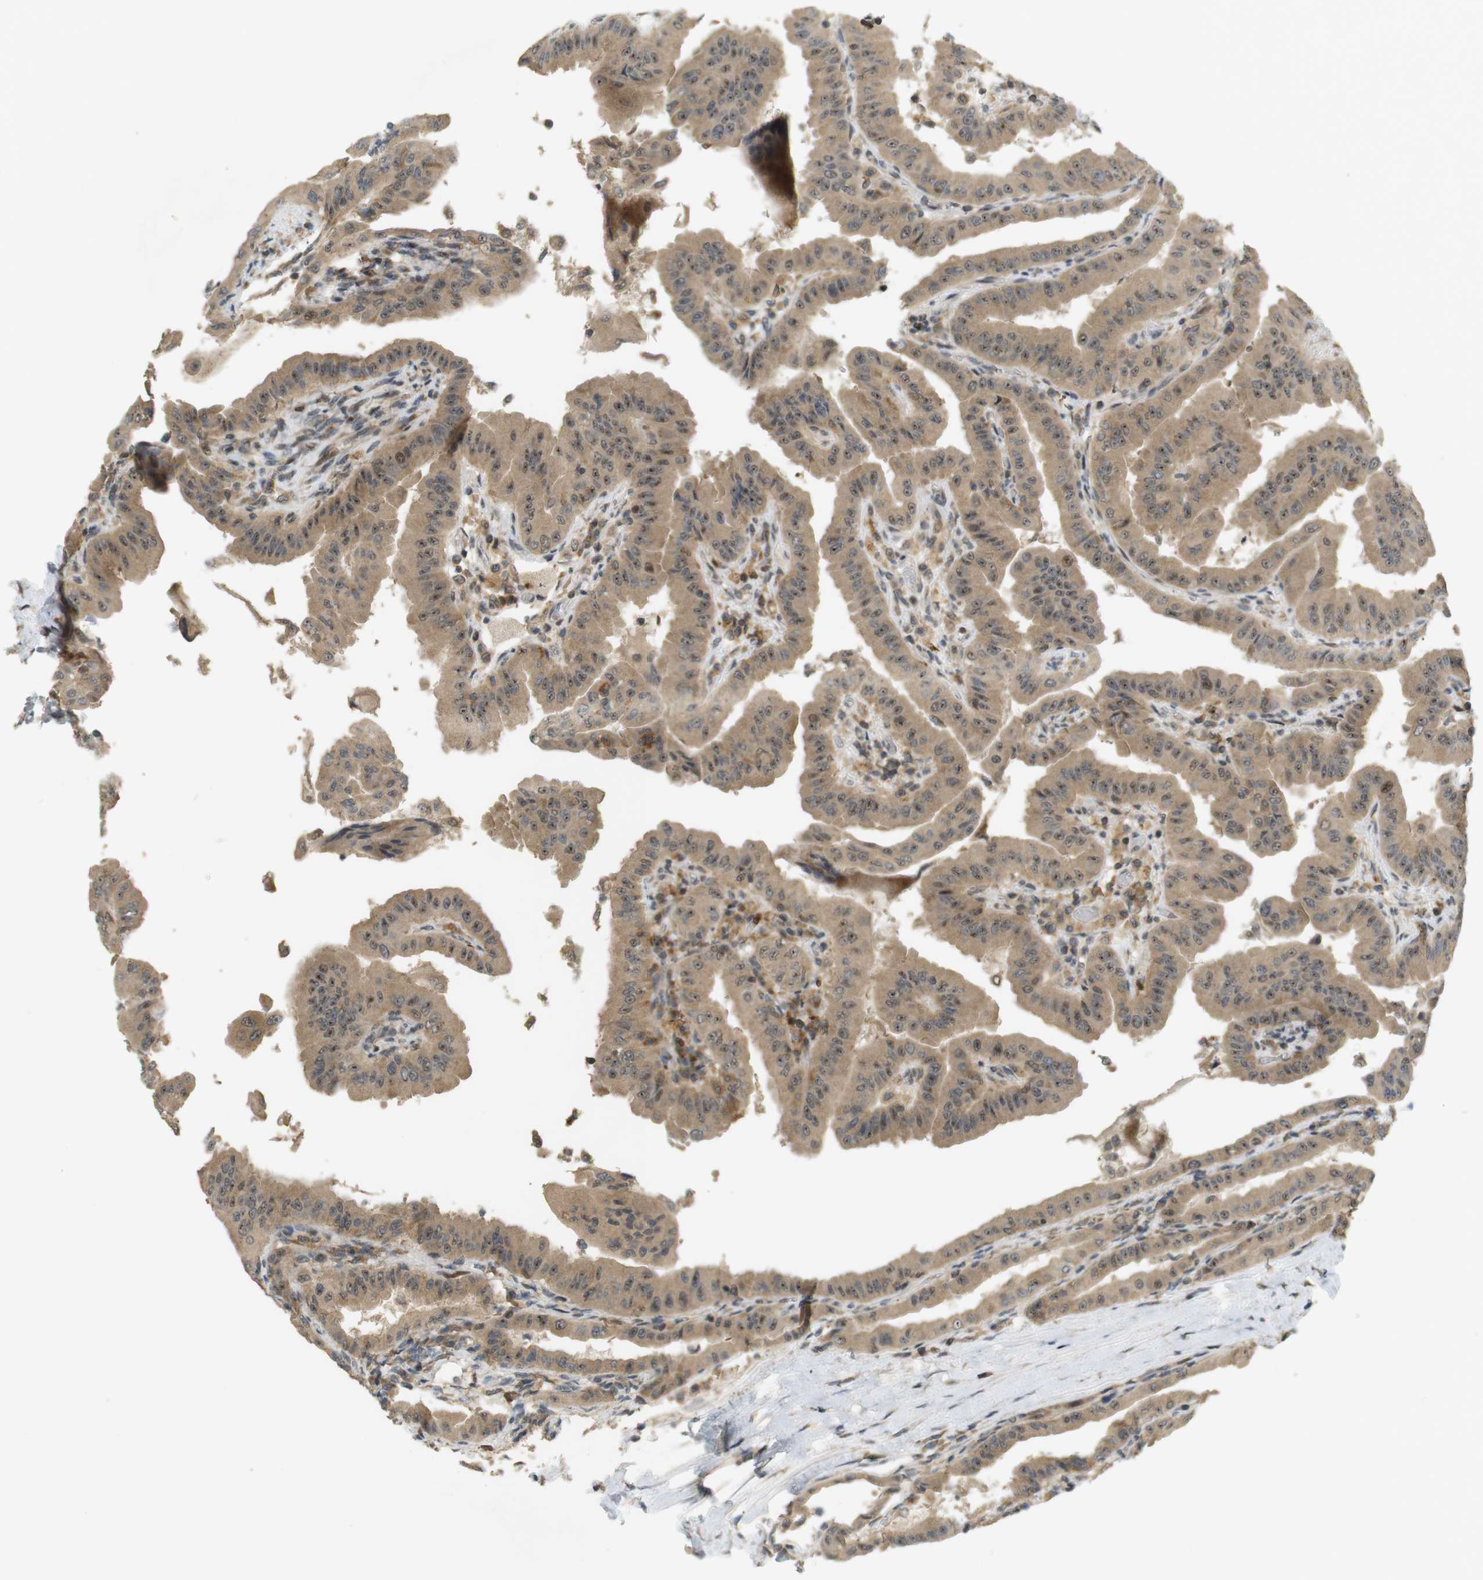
{"staining": {"intensity": "moderate", "quantity": ">75%", "location": "cytoplasmic/membranous,nuclear"}, "tissue": "thyroid cancer", "cell_type": "Tumor cells", "image_type": "cancer", "snomed": [{"axis": "morphology", "description": "Papillary adenocarcinoma, NOS"}, {"axis": "topography", "description": "Thyroid gland"}], "caption": "Immunohistochemistry (IHC) histopathology image of papillary adenocarcinoma (thyroid) stained for a protein (brown), which shows medium levels of moderate cytoplasmic/membranous and nuclear expression in about >75% of tumor cells.", "gene": "TMX3", "patient": {"sex": "male", "age": 33}}